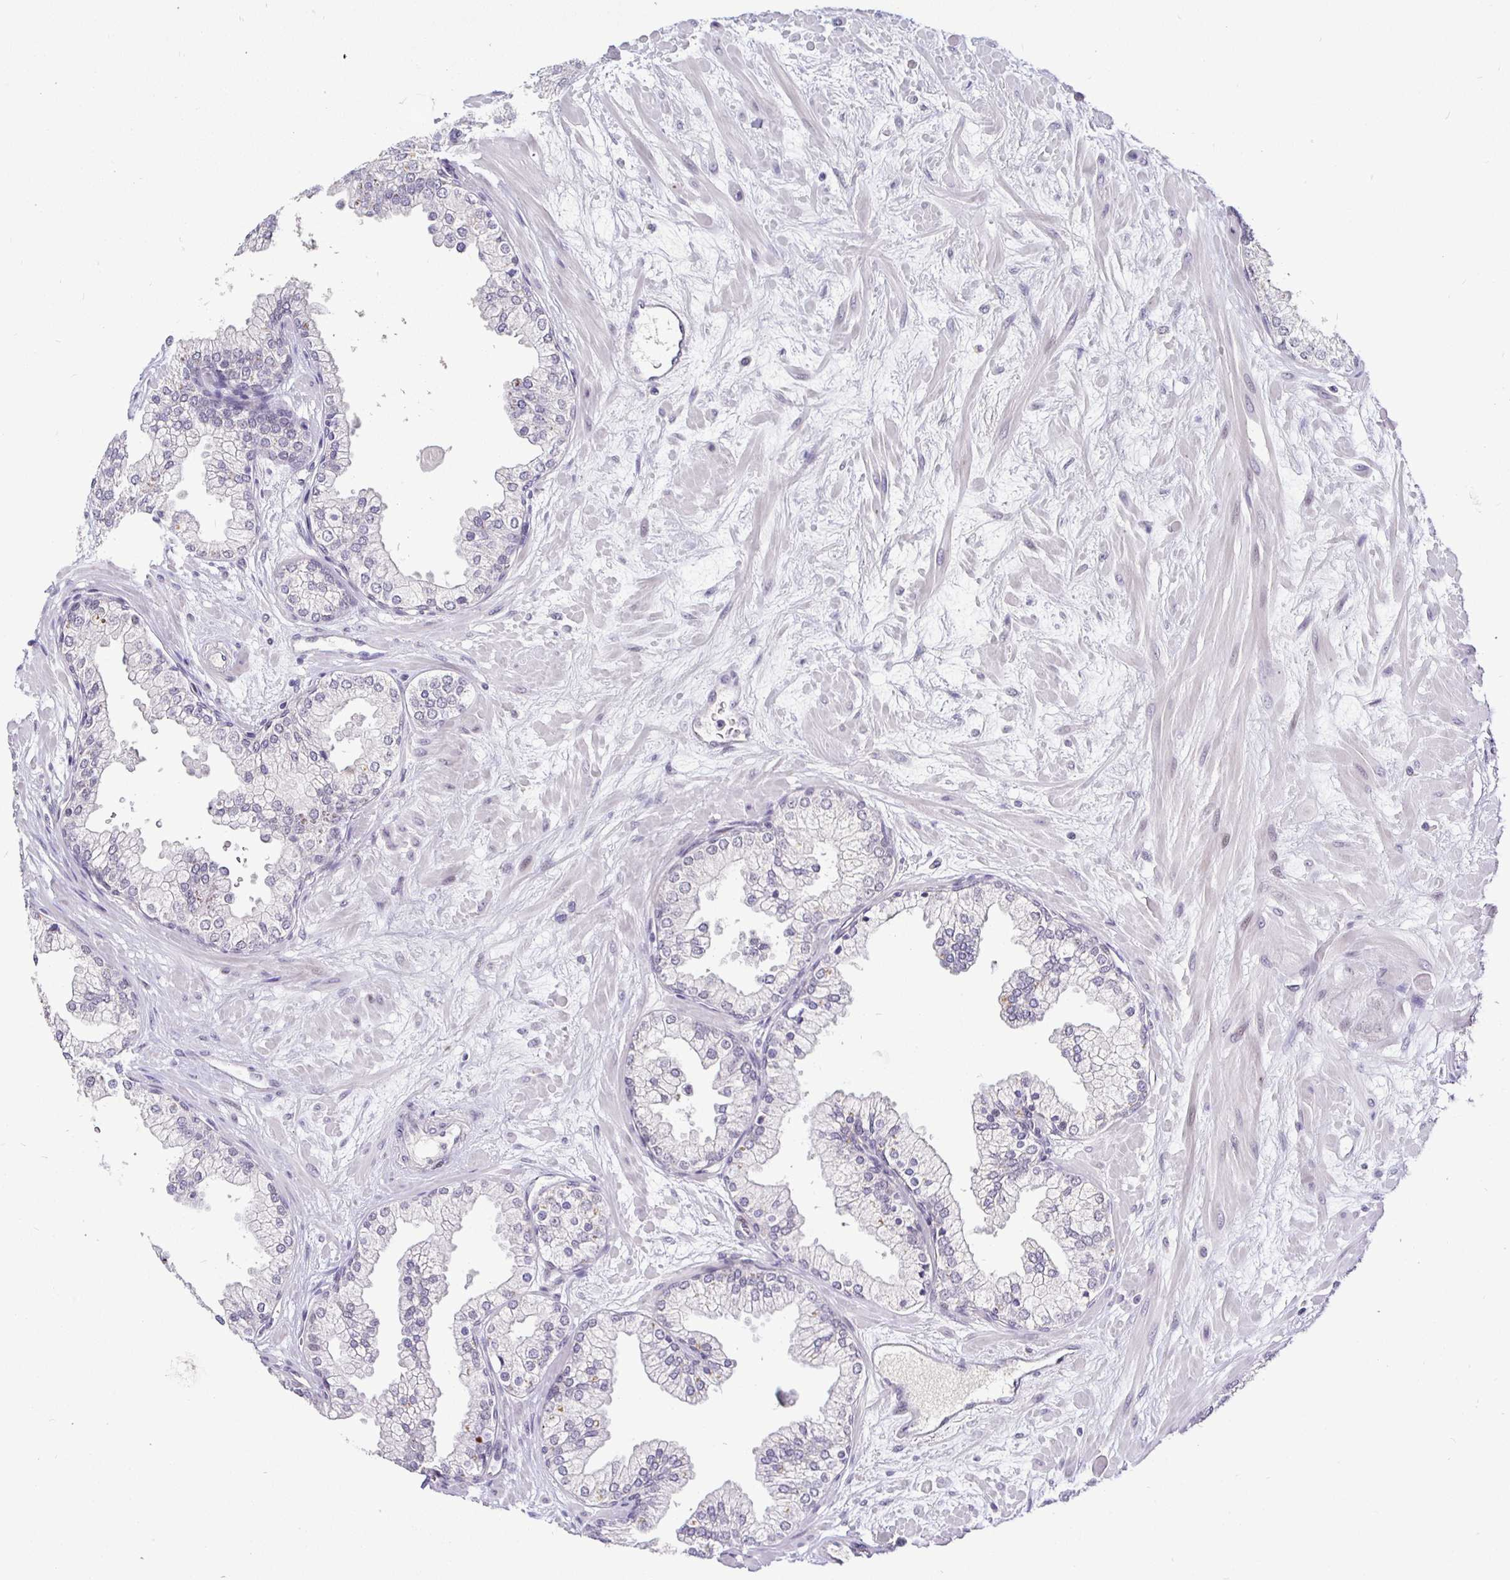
{"staining": {"intensity": "negative", "quantity": "none", "location": "none"}, "tissue": "prostate", "cell_type": "Glandular cells", "image_type": "normal", "snomed": [{"axis": "morphology", "description": "Normal tissue, NOS"}, {"axis": "topography", "description": "Prostate"}, {"axis": "topography", "description": "Peripheral nerve tissue"}], "caption": "Glandular cells are negative for brown protein staining in benign prostate. (IHC, brightfield microscopy, high magnification).", "gene": "NUP188", "patient": {"sex": "male", "age": 61}}